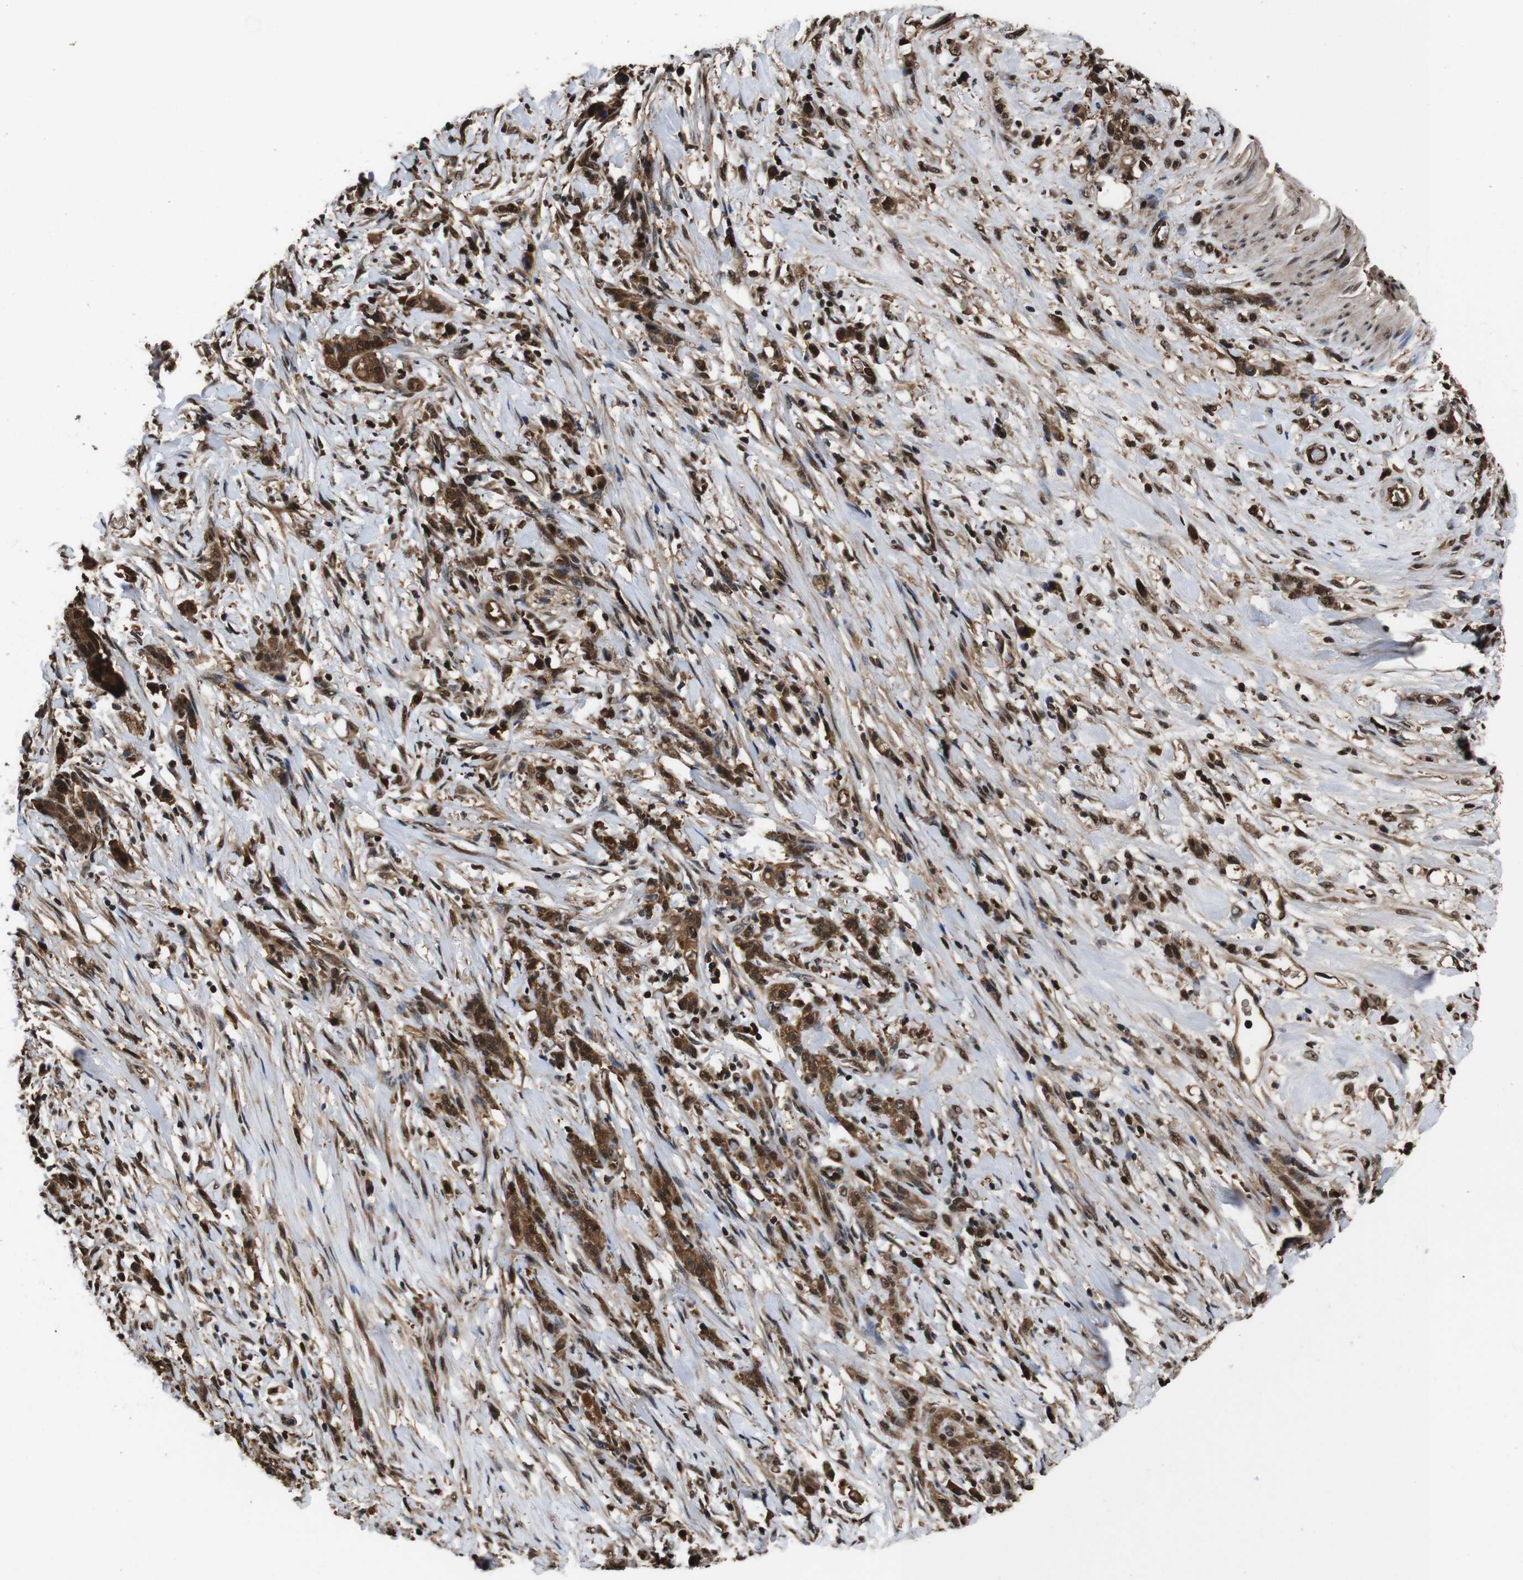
{"staining": {"intensity": "strong", "quantity": ">75%", "location": "cytoplasmic/membranous,nuclear"}, "tissue": "stomach cancer", "cell_type": "Tumor cells", "image_type": "cancer", "snomed": [{"axis": "morphology", "description": "Adenocarcinoma, NOS"}, {"axis": "topography", "description": "Stomach, lower"}], "caption": "Protein expression analysis of adenocarcinoma (stomach) exhibits strong cytoplasmic/membranous and nuclear staining in about >75% of tumor cells.", "gene": "VCP", "patient": {"sex": "male", "age": 88}}